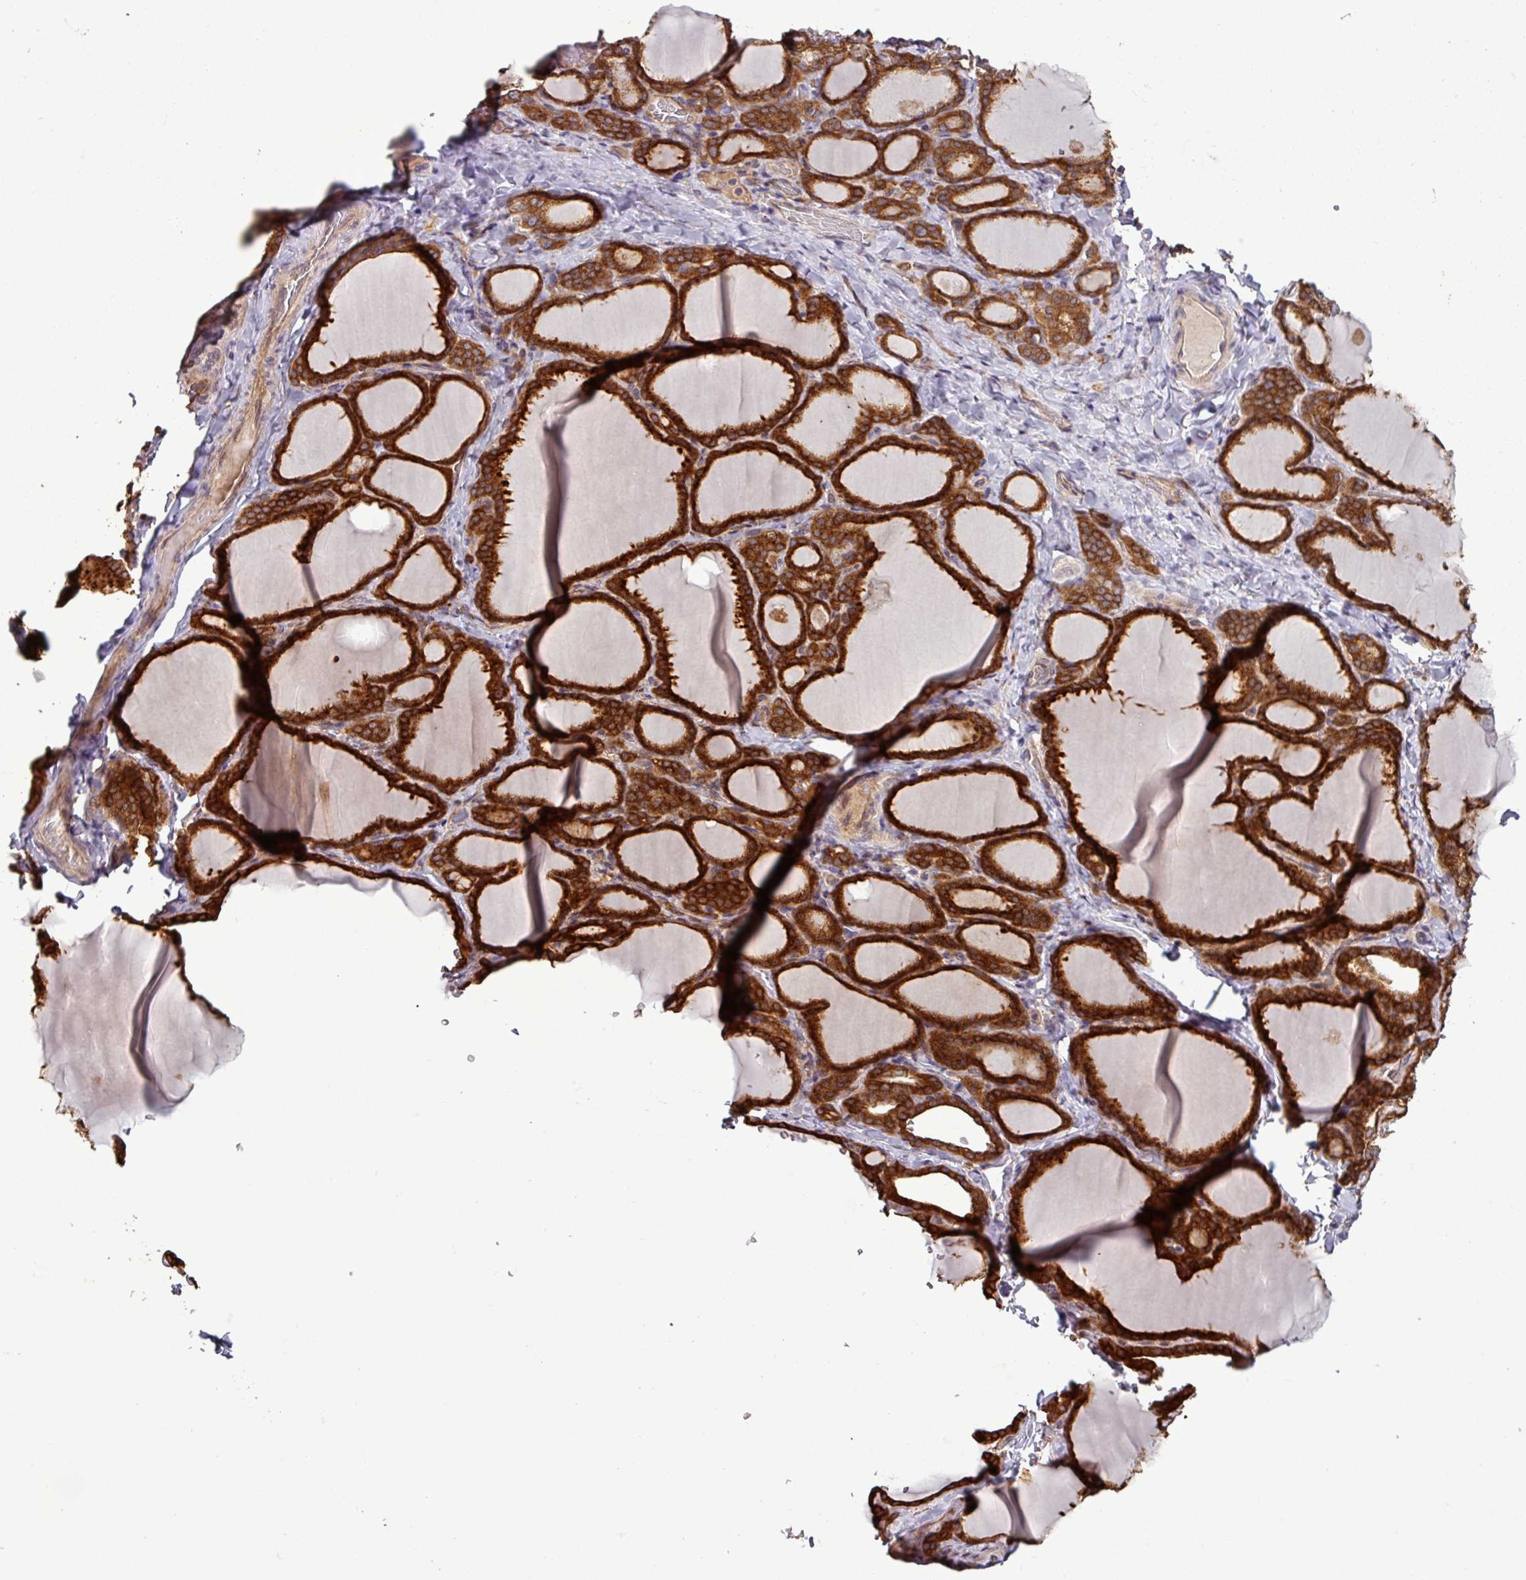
{"staining": {"intensity": "strong", "quantity": ">75%", "location": "cytoplasmic/membranous"}, "tissue": "thyroid gland", "cell_type": "Glandular cells", "image_type": "normal", "snomed": [{"axis": "morphology", "description": "Normal tissue, NOS"}, {"axis": "topography", "description": "Thyroid gland"}], "caption": "Thyroid gland stained for a protein displays strong cytoplasmic/membranous positivity in glandular cells. Nuclei are stained in blue.", "gene": "SIRPB2", "patient": {"sex": "female", "age": 31}}